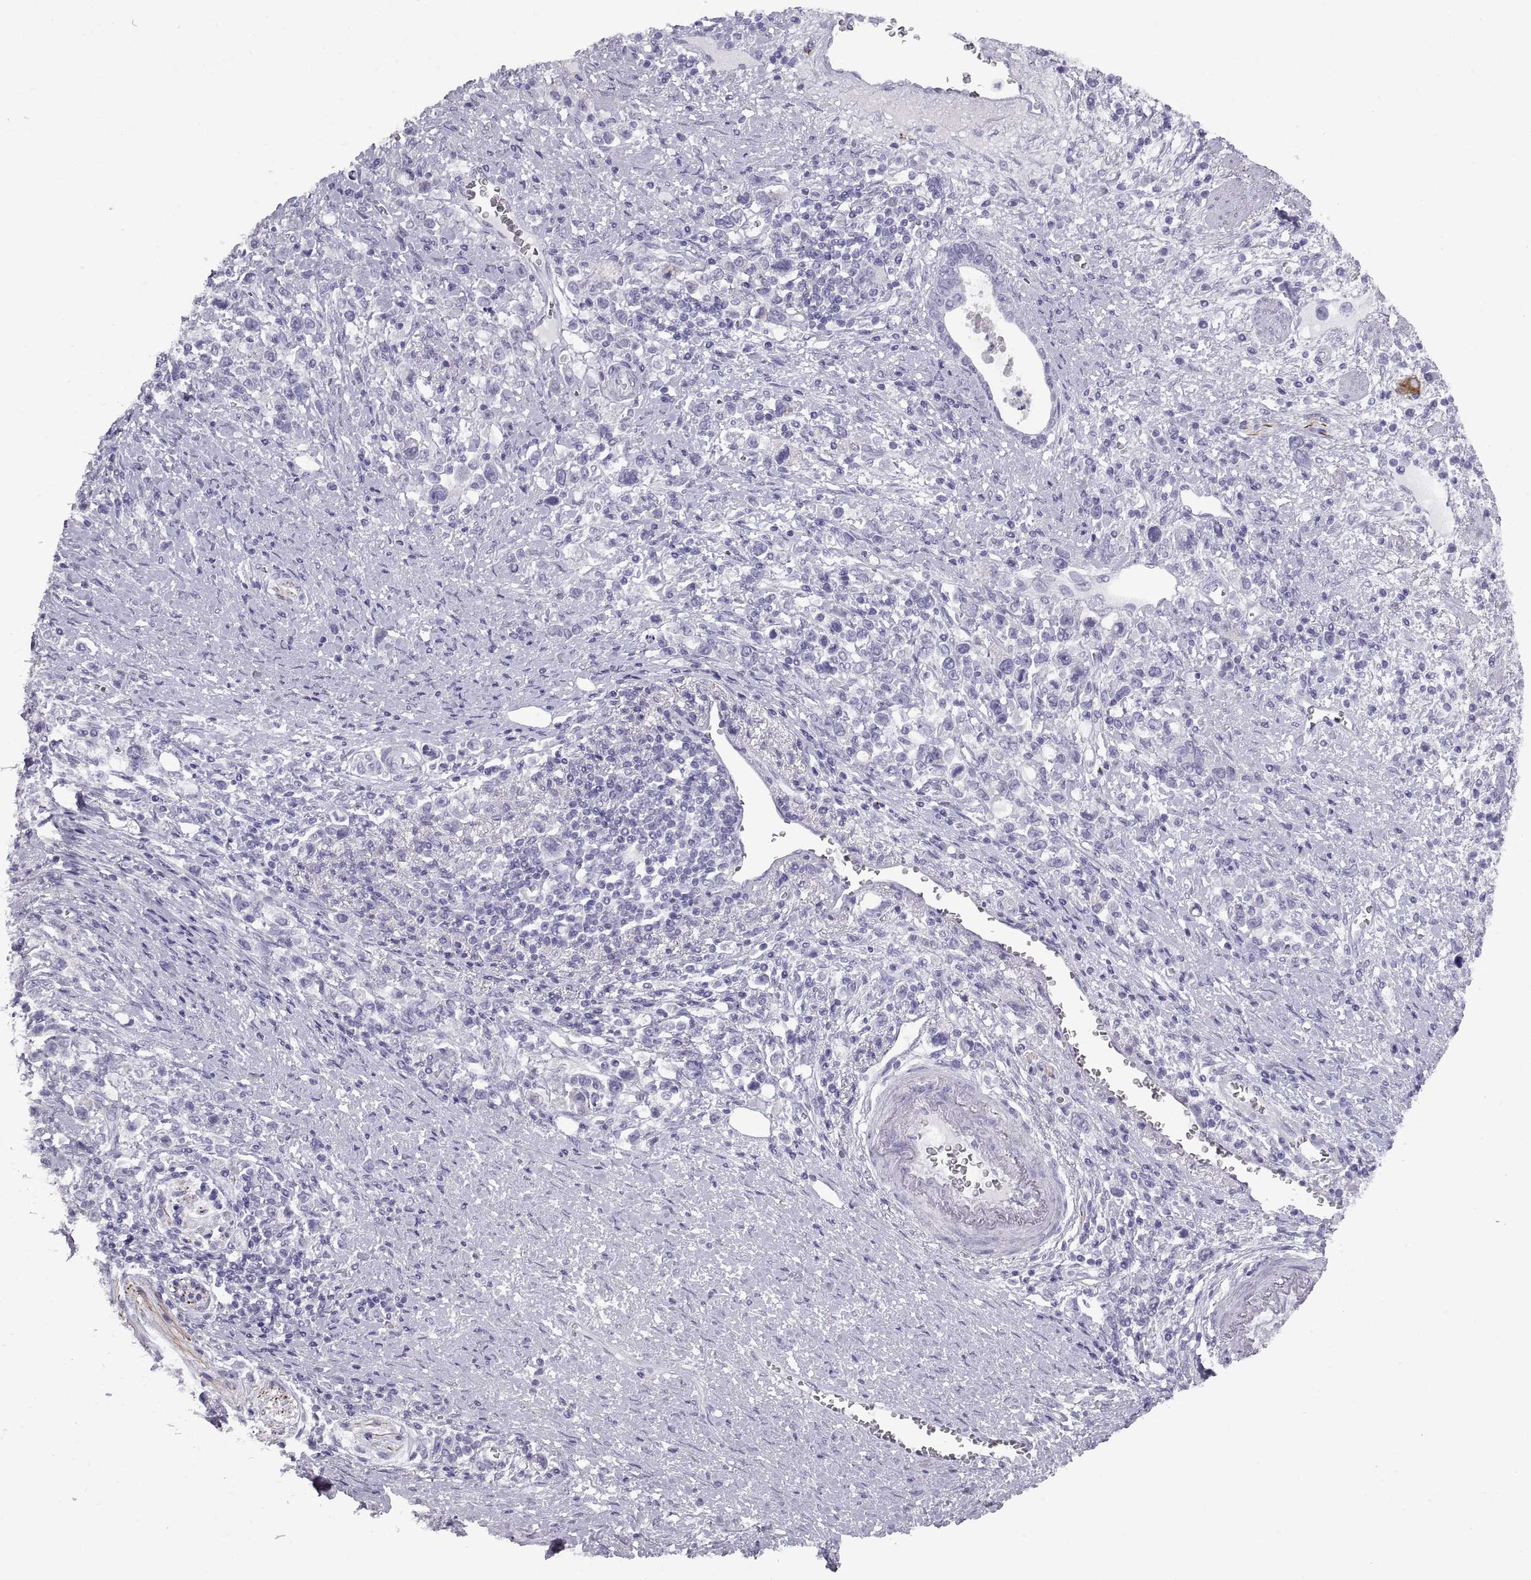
{"staining": {"intensity": "negative", "quantity": "none", "location": "none"}, "tissue": "stomach cancer", "cell_type": "Tumor cells", "image_type": "cancer", "snomed": [{"axis": "morphology", "description": "Adenocarcinoma, NOS"}, {"axis": "topography", "description": "Stomach"}], "caption": "Tumor cells are negative for brown protein staining in stomach adenocarcinoma.", "gene": "RGS20", "patient": {"sex": "male", "age": 63}}